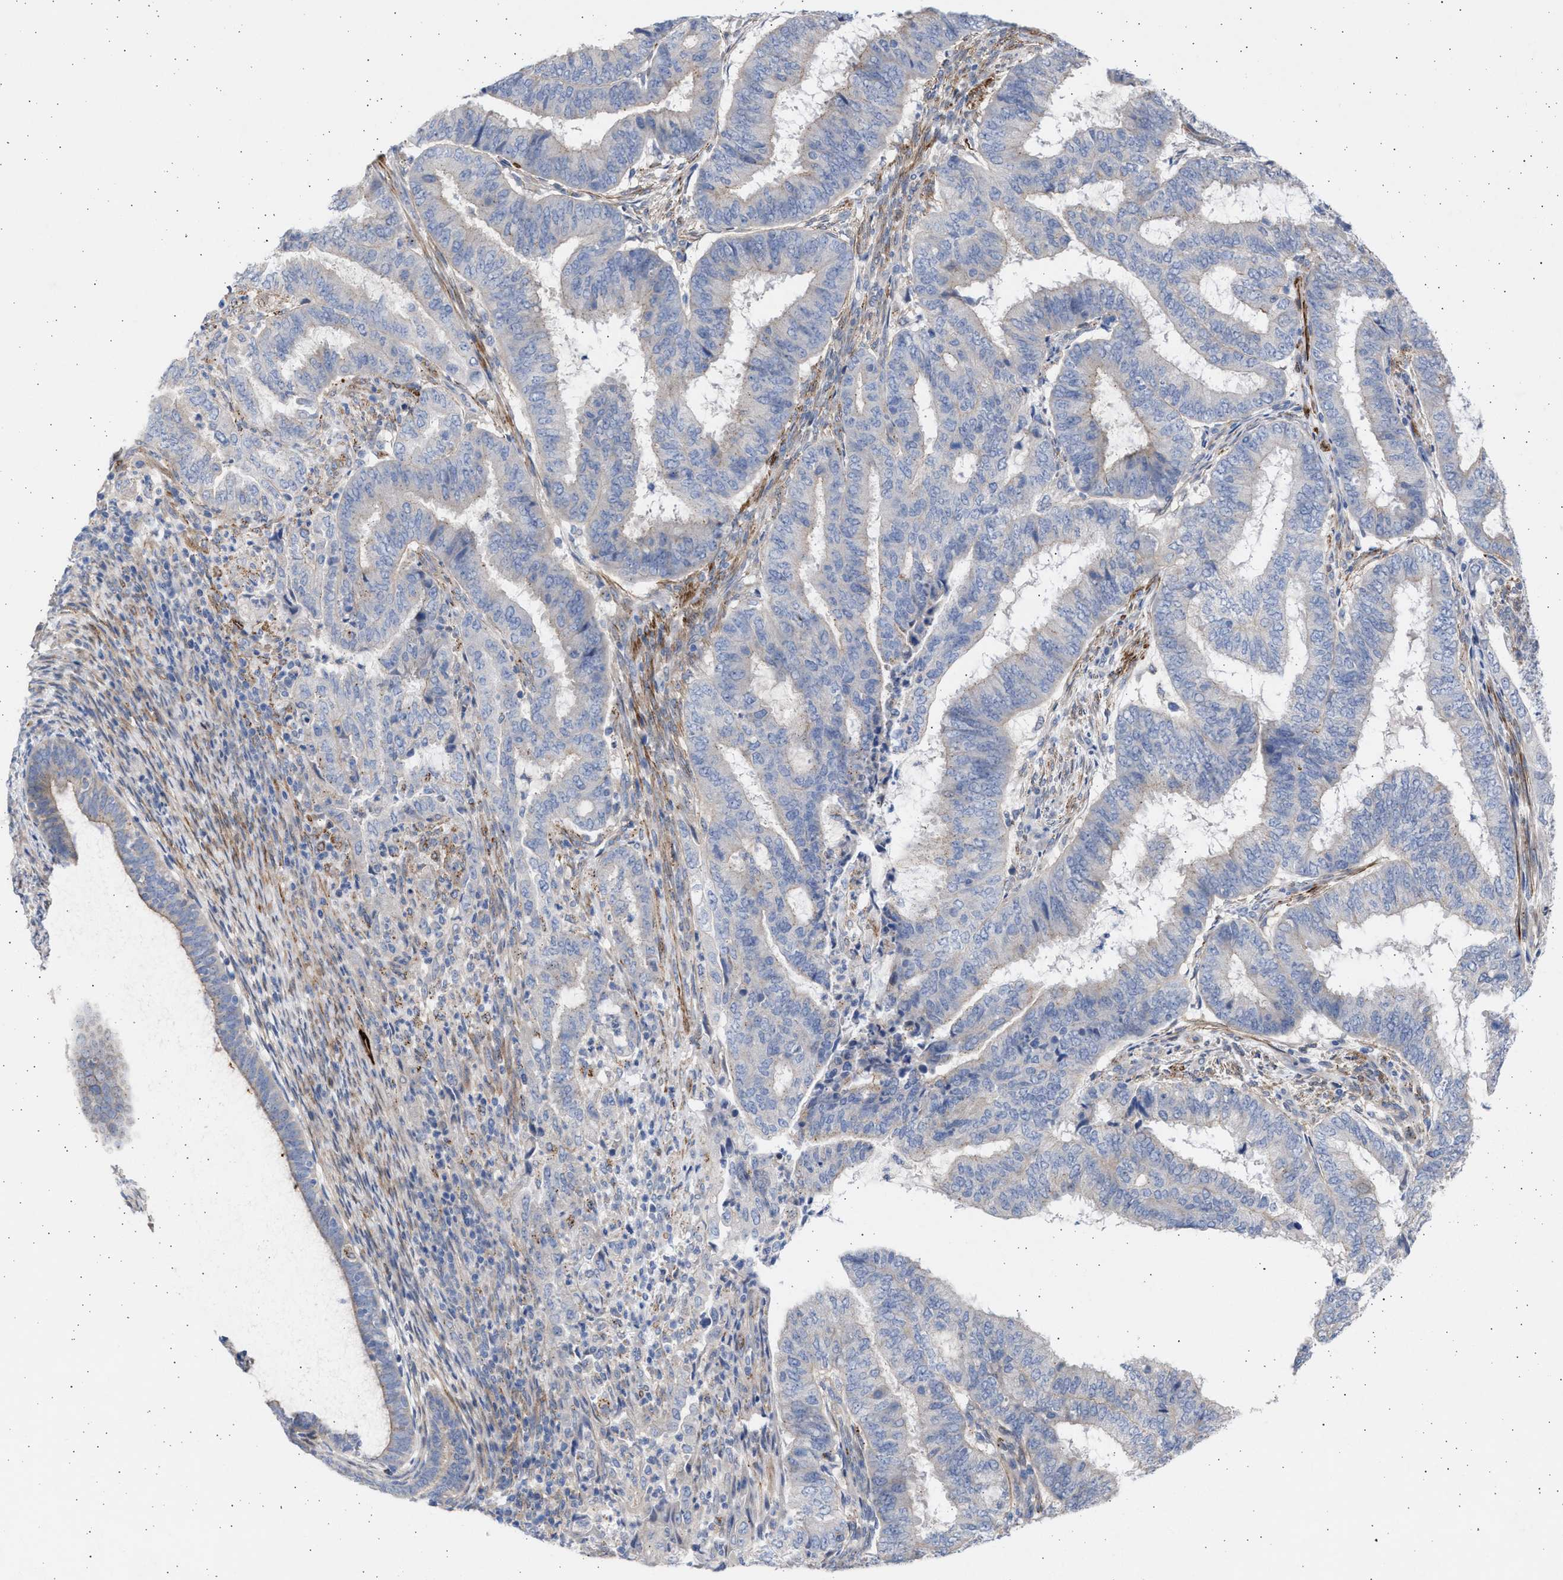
{"staining": {"intensity": "negative", "quantity": "none", "location": "none"}, "tissue": "endometrial cancer", "cell_type": "Tumor cells", "image_type": "cancer", "snomed": [{"axis": "morphology", "description": "Adenocarcinoma, NOS"}, {"axis": "topography", "description": "Endometrium"}], "caption": "A histopathology image of endometrial adenocarcinoma stained for a protein exhibits no brown staining in tumor cells. The staining was performed using DAB (3,3'-diaminobenzidine) to visualize the protein expression in brown, while the nuclei were stained in blue with hematoxylin (Magnification: 20x).", "gene": "NBR1", "patient": {"sex": "female", "age": 51}}